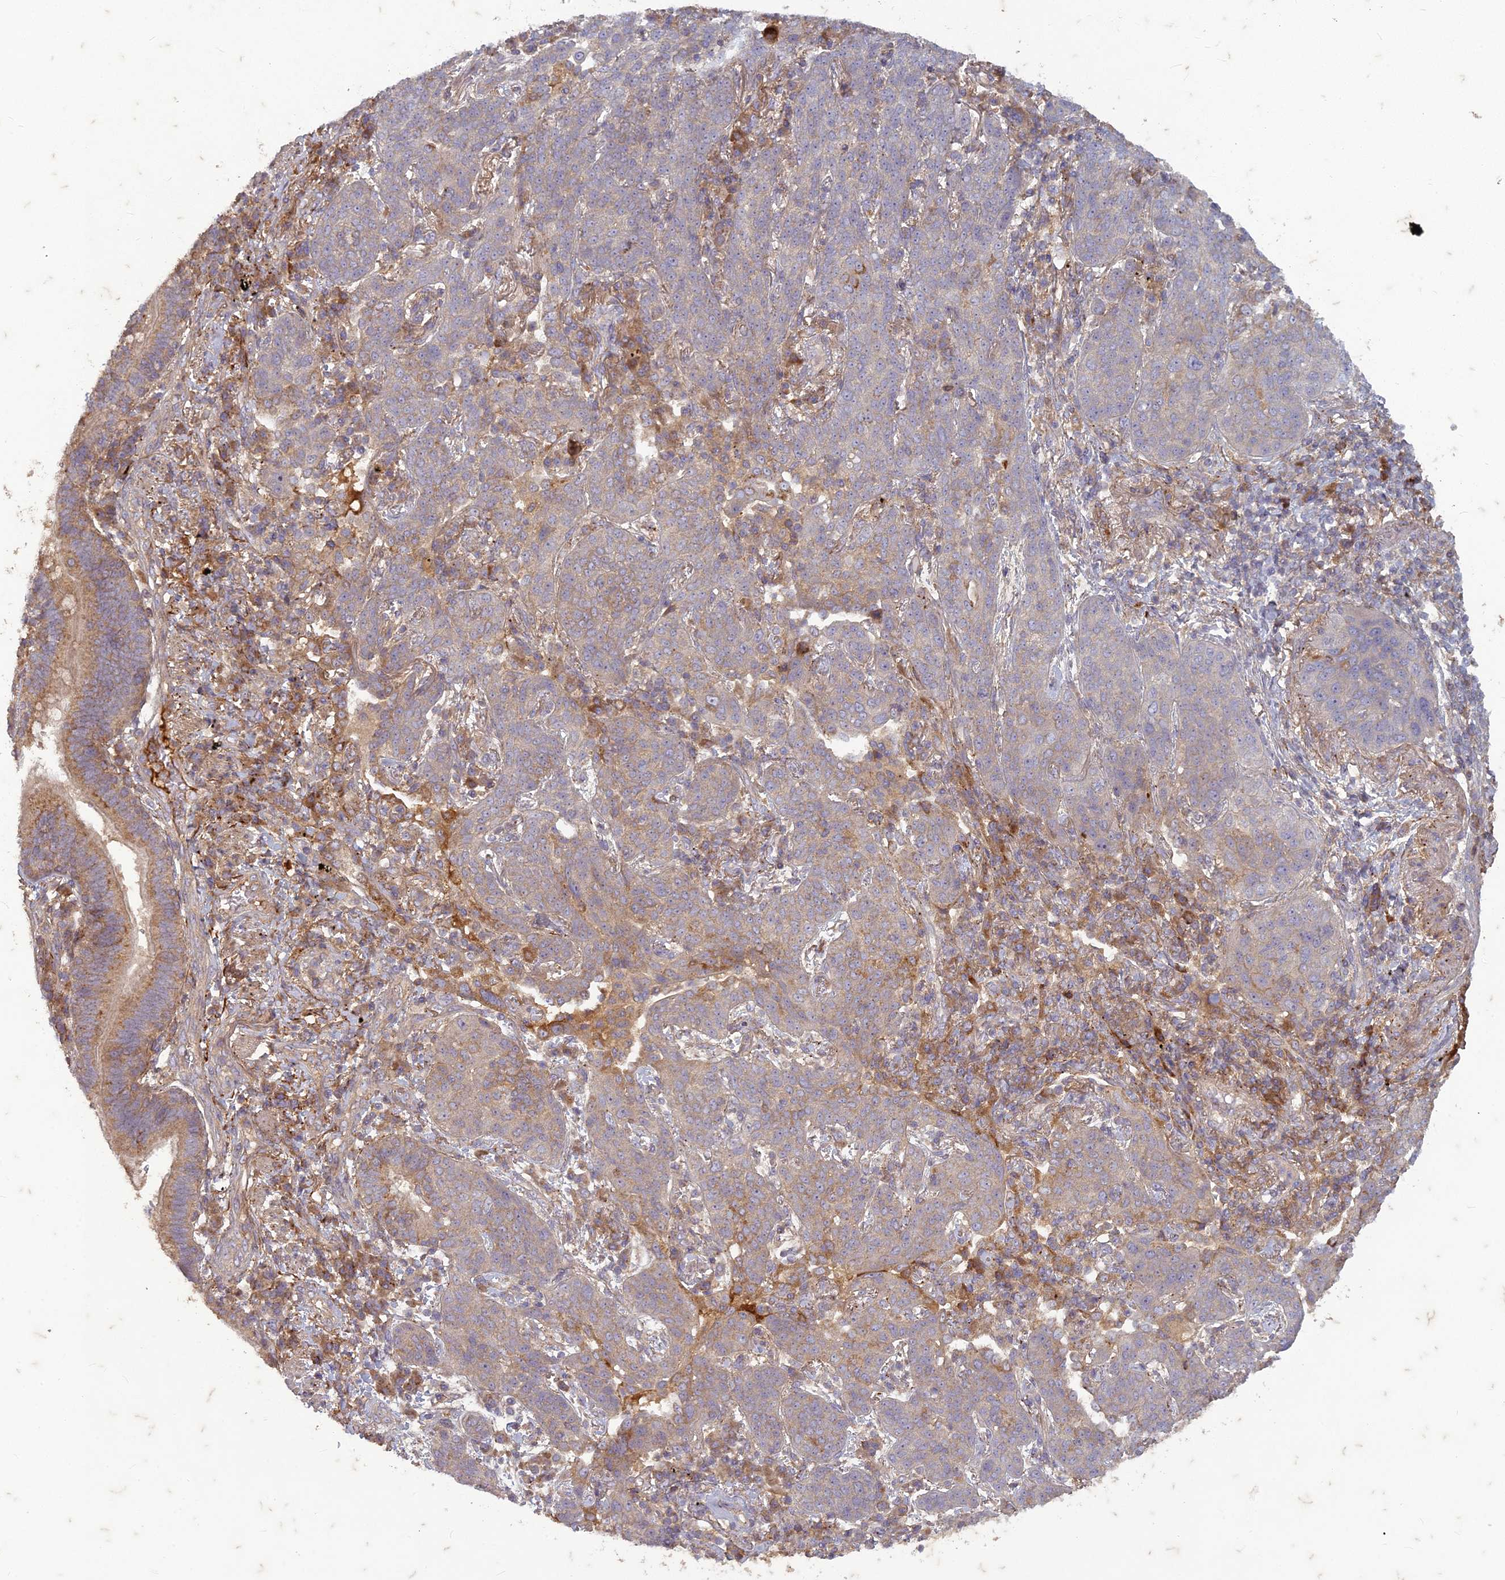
{"staining": {"intensity": "weak", "quantity": "25%-75%", "location": "cytoplasmic/membranous"}, "tissue": "lung cancer", "cell_type": "Tumor cells", "image_type": "cancer", "snomed": [{"axis": "morphology", "description": "Squamous cell carcinoma, NOS"}, {"axis": "topography", "description": "Lung"}], "caption": "Lung squamous cell carcinoma stained for a protein (brown) demonstrates weak cytoplasmic/membranous positive staining in about 25%-75% of tumor cells.", "gene": "TCF25", "patient": {"sex": "female", "age": 70}}